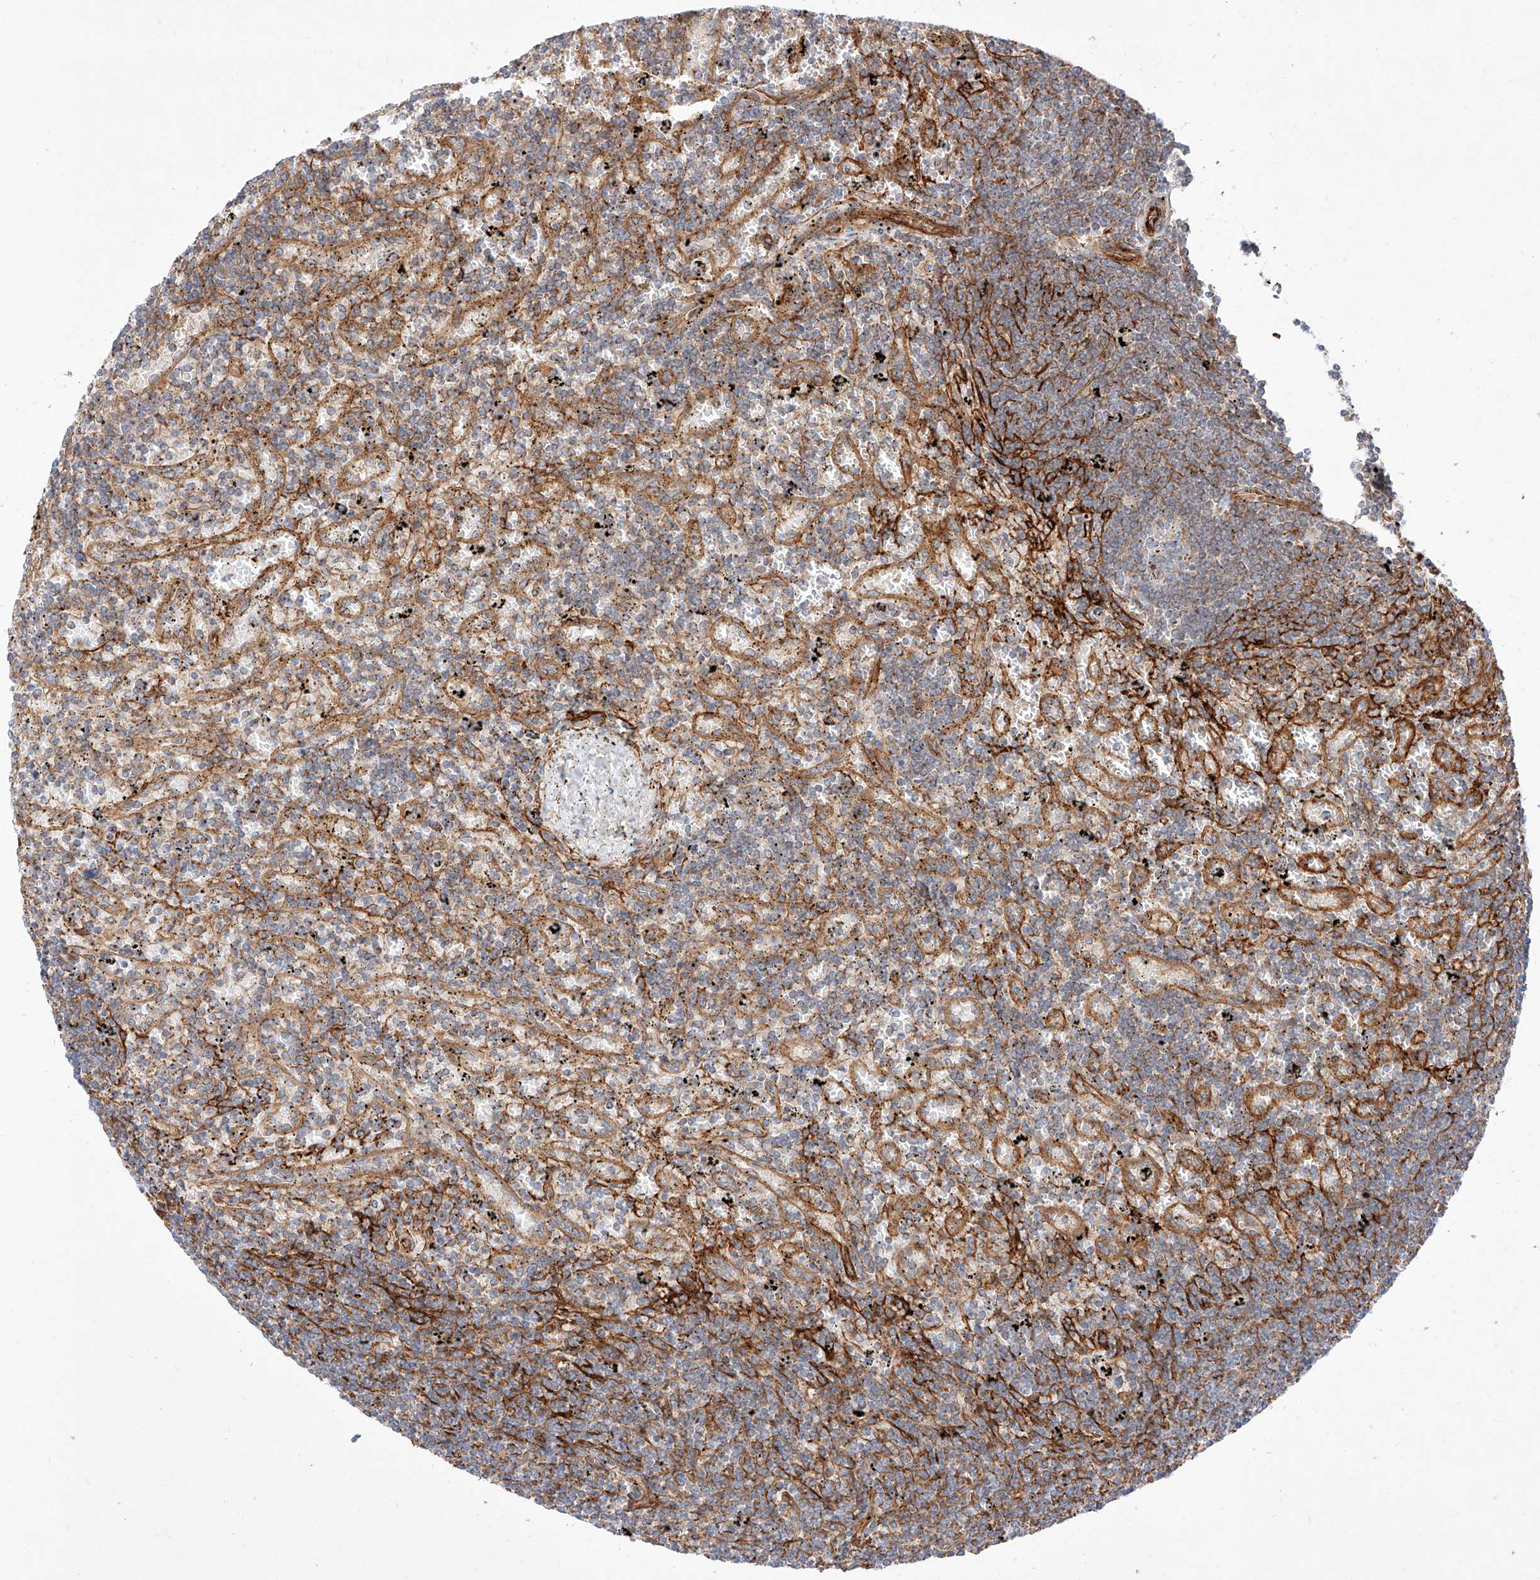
{"staining": {"intensity": "moderate", "quantity": "<25%", "location": "cytoplasmic/membranous"}, "tissue": "lymphoma", "cell_type": "Tumor cells", "image_type": "cancer", "snomed": [{"axis": "morphology", "description": "Malignant lymphoma, non-Hodgkin's type, Low grade"}, {"axis": "topography", "description": "Spleen"}], "caption": "Tumor cells reveal low levels of moderate cytoplasmic/membranous positivity in approximately <25% of cells in human lymphoma.", "gene": "CSGALNACT2", "patient": {"sex": "male", "age": 76}}